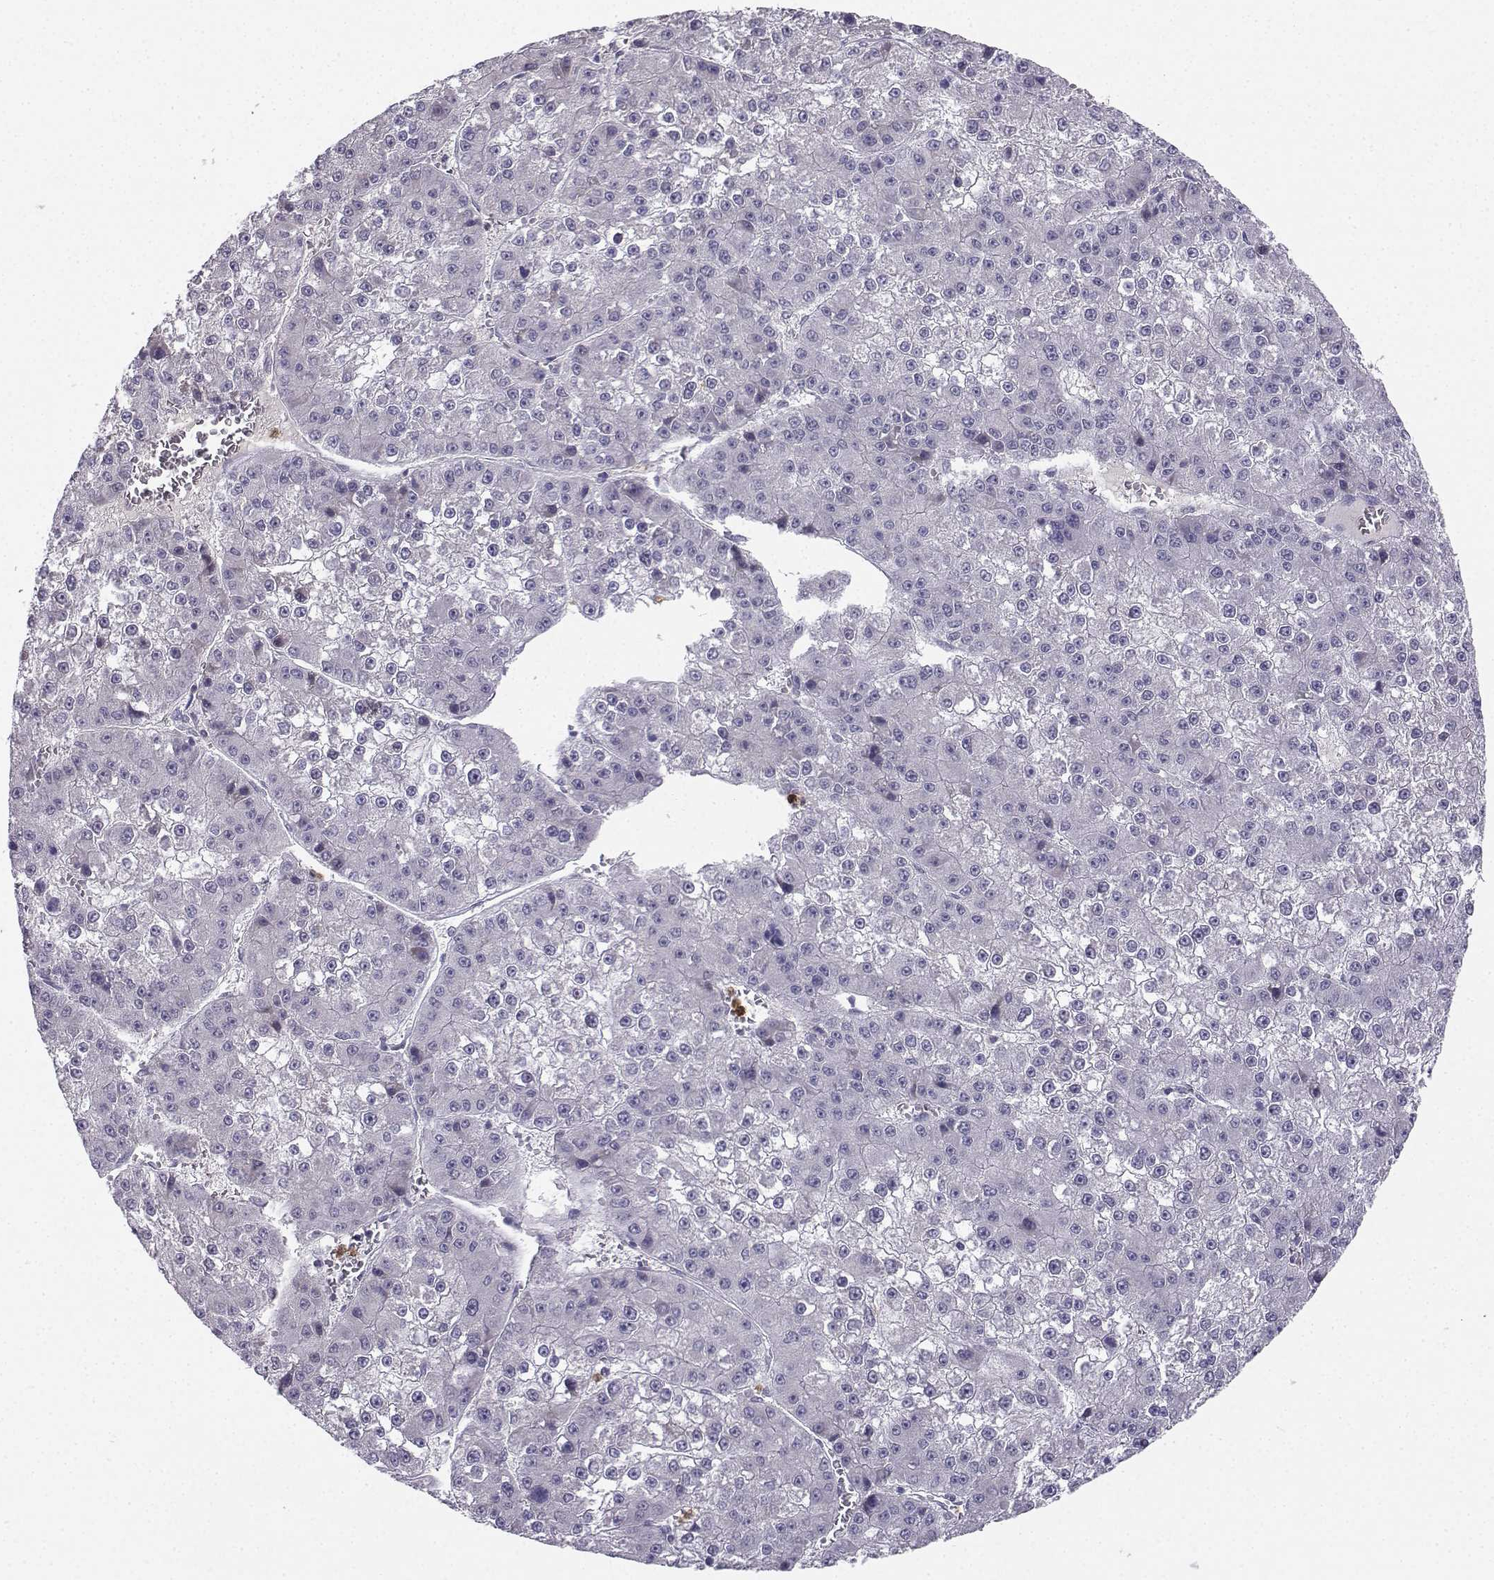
{"staining": {"intensity": "negative", "quantity": "none", "location": "none"}, "tissue": "liver cancer", "cell_type": "Tumor cells", "image_type": "cancer", "snomed": [{"axis": "morphology", "description": "Carcinoma, Hepatocellular, NOS"}, {"axis": "topography", "description": "Liver"}], "caption": "Tumor cells show no significant protein staining in liver hepatocellular carcinoma.", "gene": "CALY", "patient": {"sex": "female", "age": 73}}